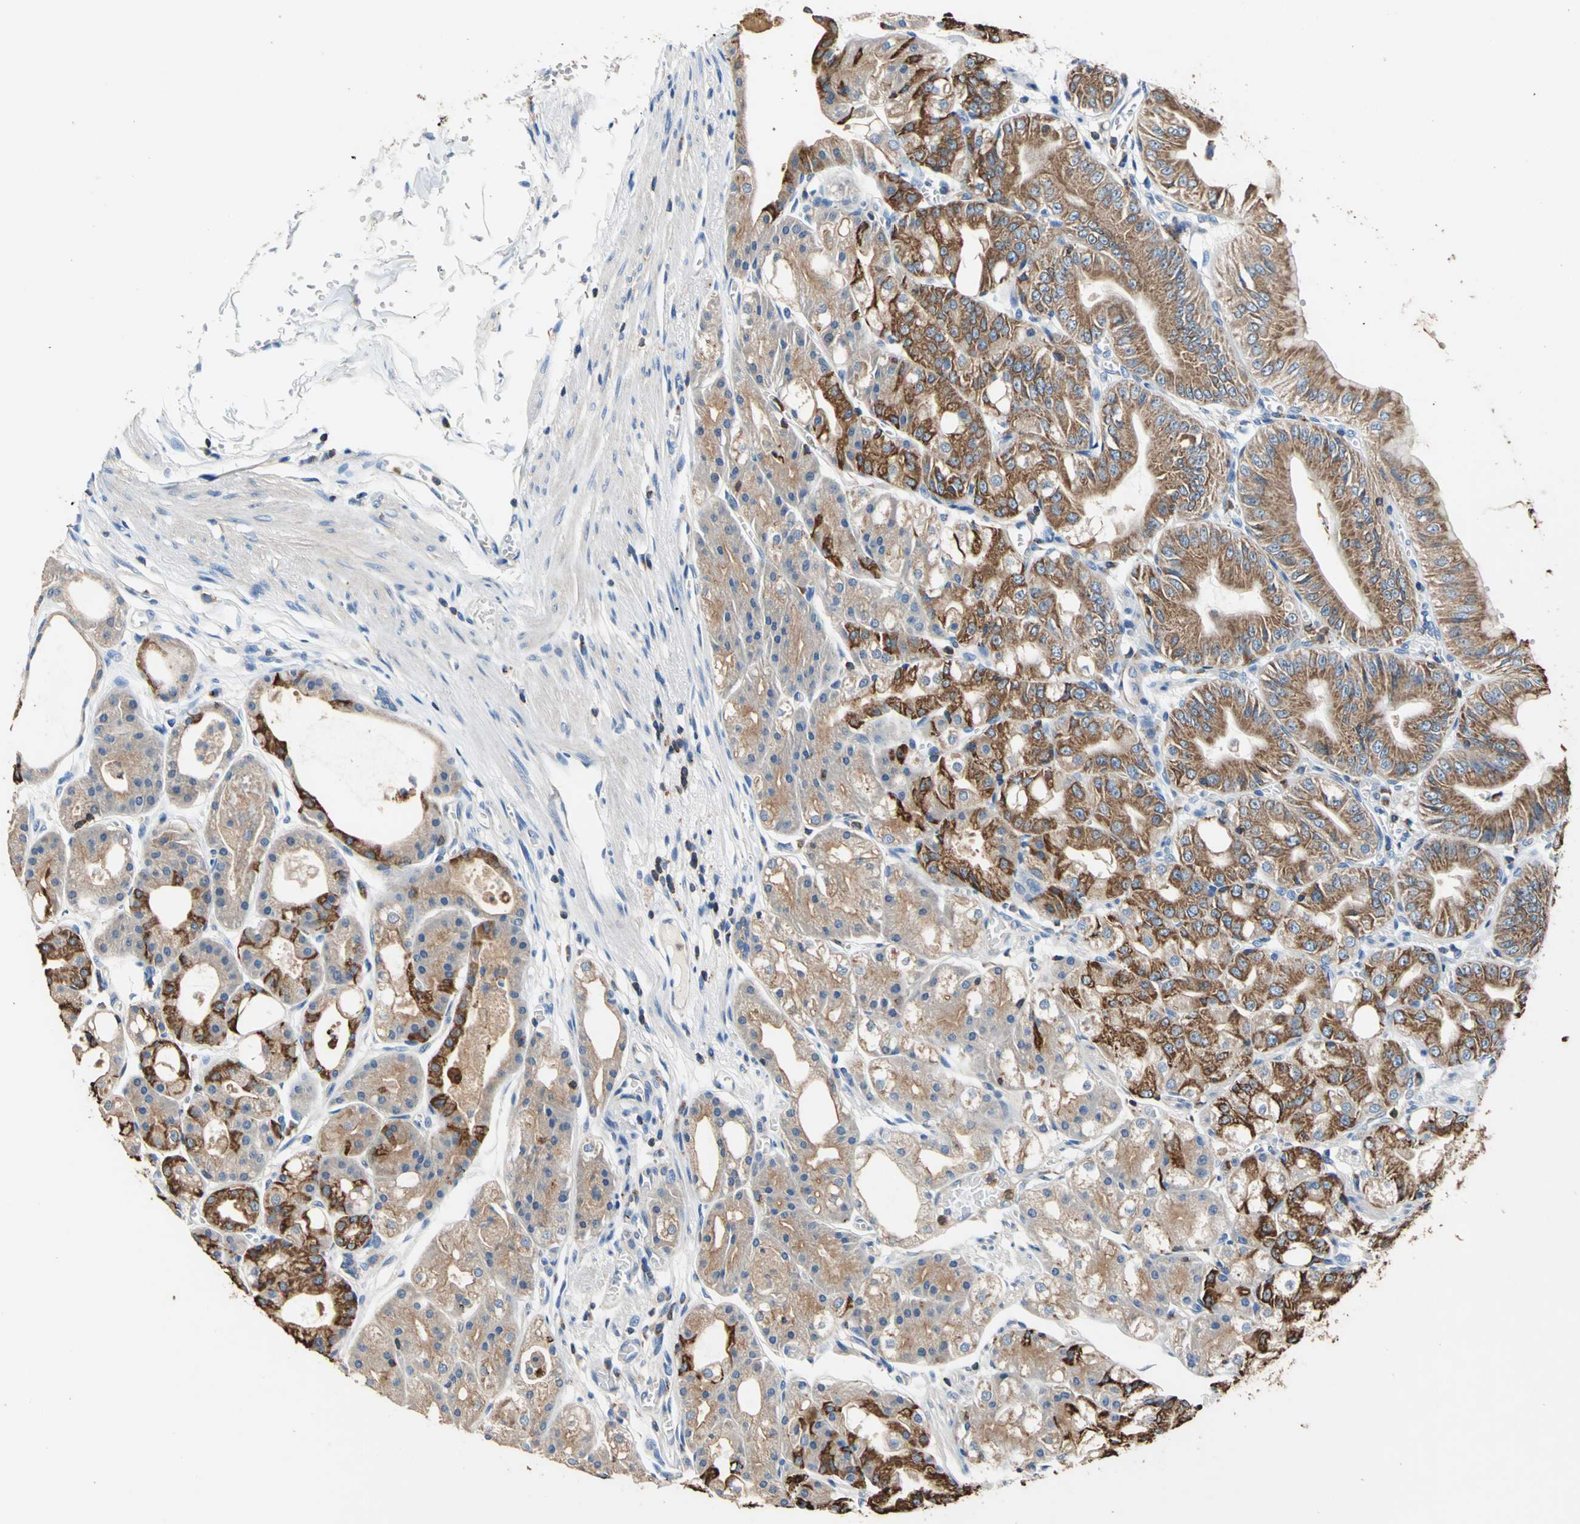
{"staining": {"intensity": "strong", "quantity": ">75%", "location": "cytoplasmic/membranous"}, "tissue": "stomach", "cell_type": "Glandular cells", "image_type": "normal", "snomed": [{"axis": "morphology", "description": "Normal tissue, NOS"}, {"axis": "topography", "description": "Stomach, lower"}], "caption": "Stomach stained with DAB (3,3'-diaminobenzidine) immunohistochemistry (IHC) shows high levels of strong cytoplasmic/membranous expression in about >75% of glandular cells.", "gene": "SEPTIN11", "patient": {"sex": "male", "age": 71}}